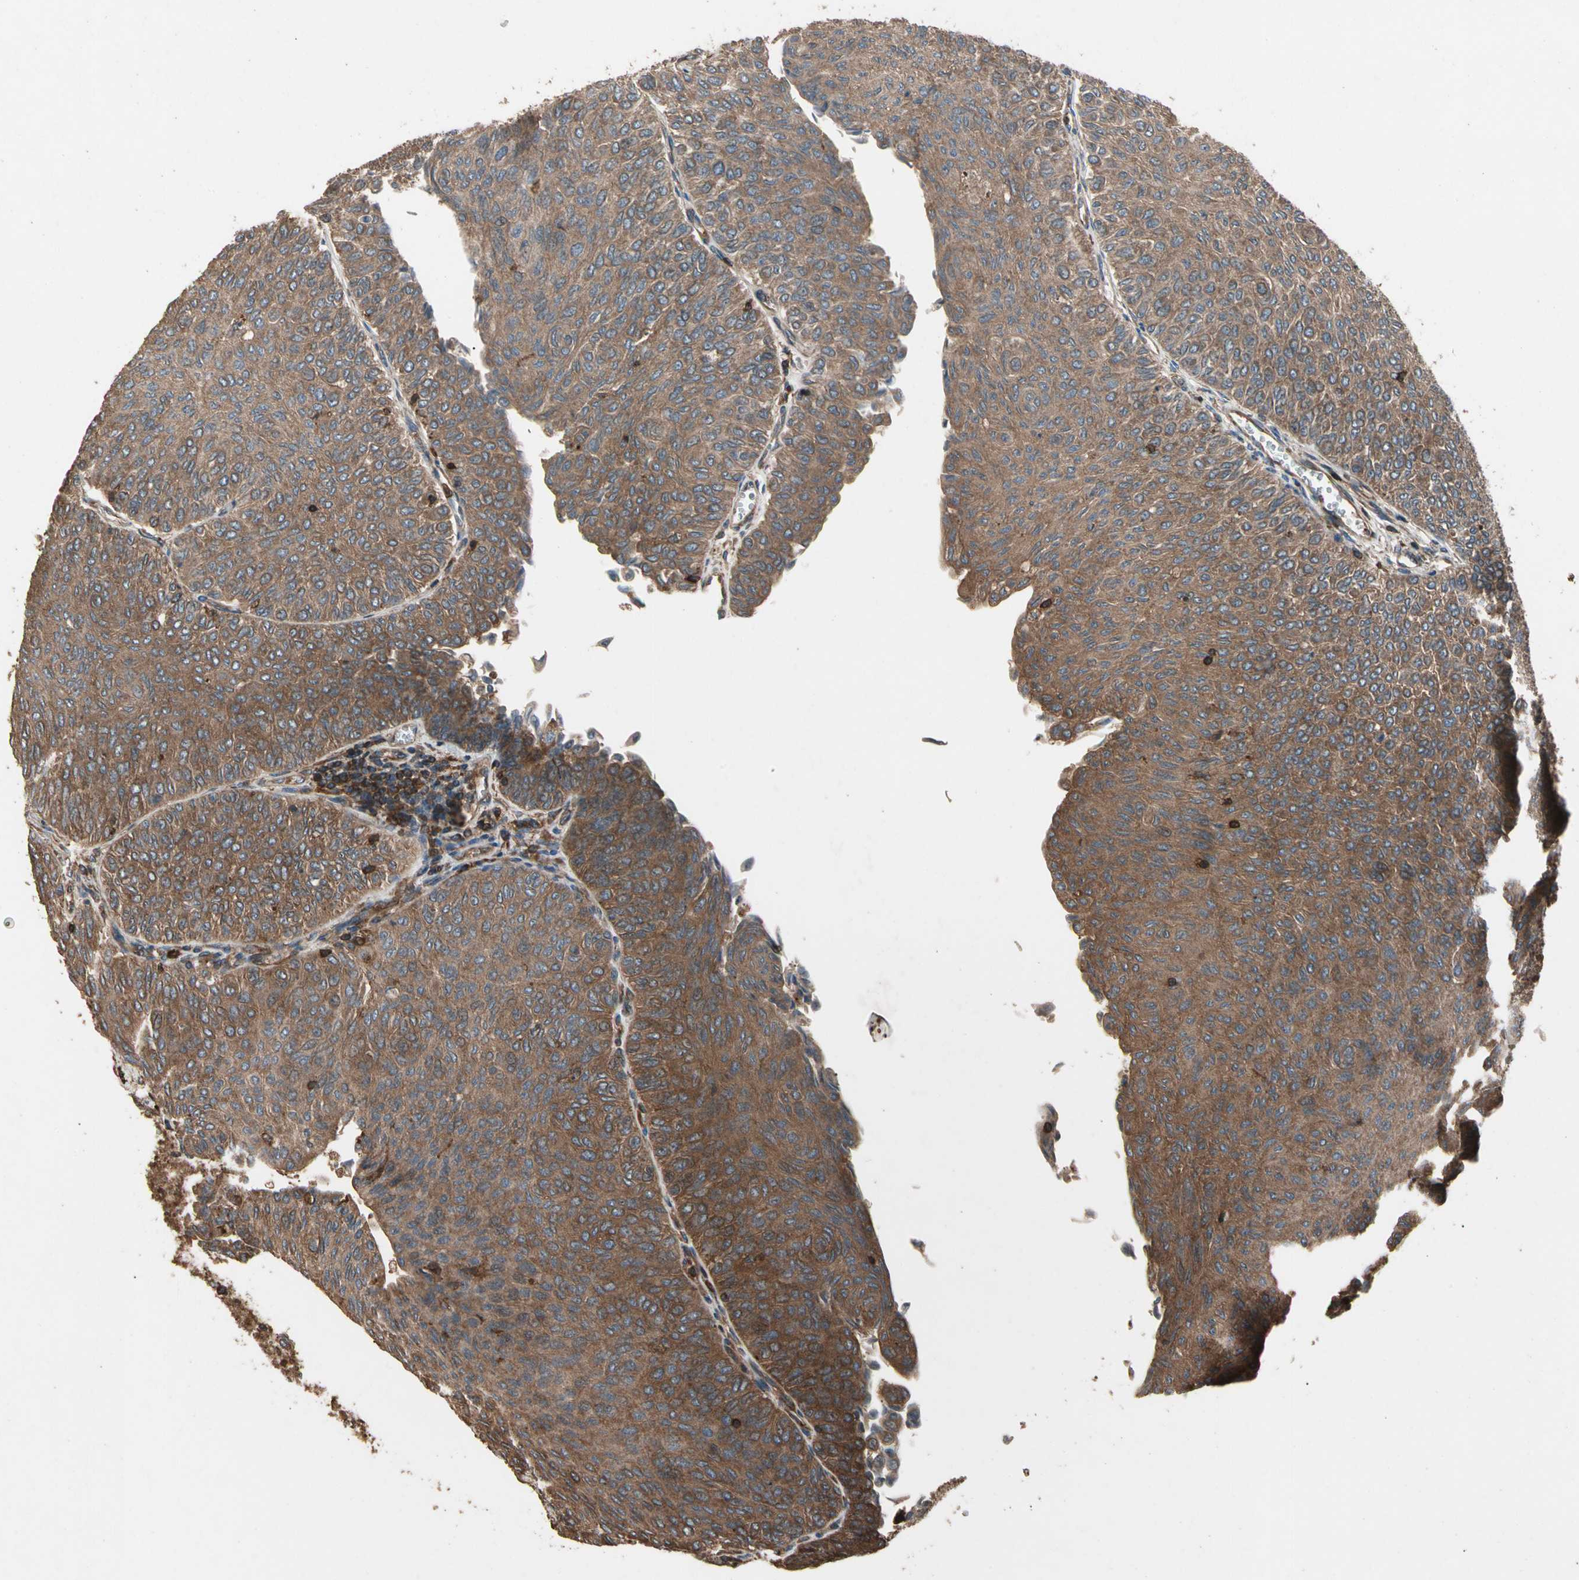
{"staining": {"intensity": "moderate", "quantity": ">75%", "location": "cytoplasmic/membranous"}, "tissue": "urothelial cancer", "cell_type": "Tumor cells", "image_type": "cancer", "snomed": [{"axis": "morphology", "description": "Urothelial carcinoma, Low grade"}, {"axis": "topography", "description": "Urinary bladder"}], "caption": "There is medium levels of moderate cytoplasmic/membranous staining in tumor cells of low-grade urothelial carcinoma, as demonstrated by immunohistochemical staining (brown color).", "gene": "AGBL2", "patient": {"sex": "male", "age": 78}}